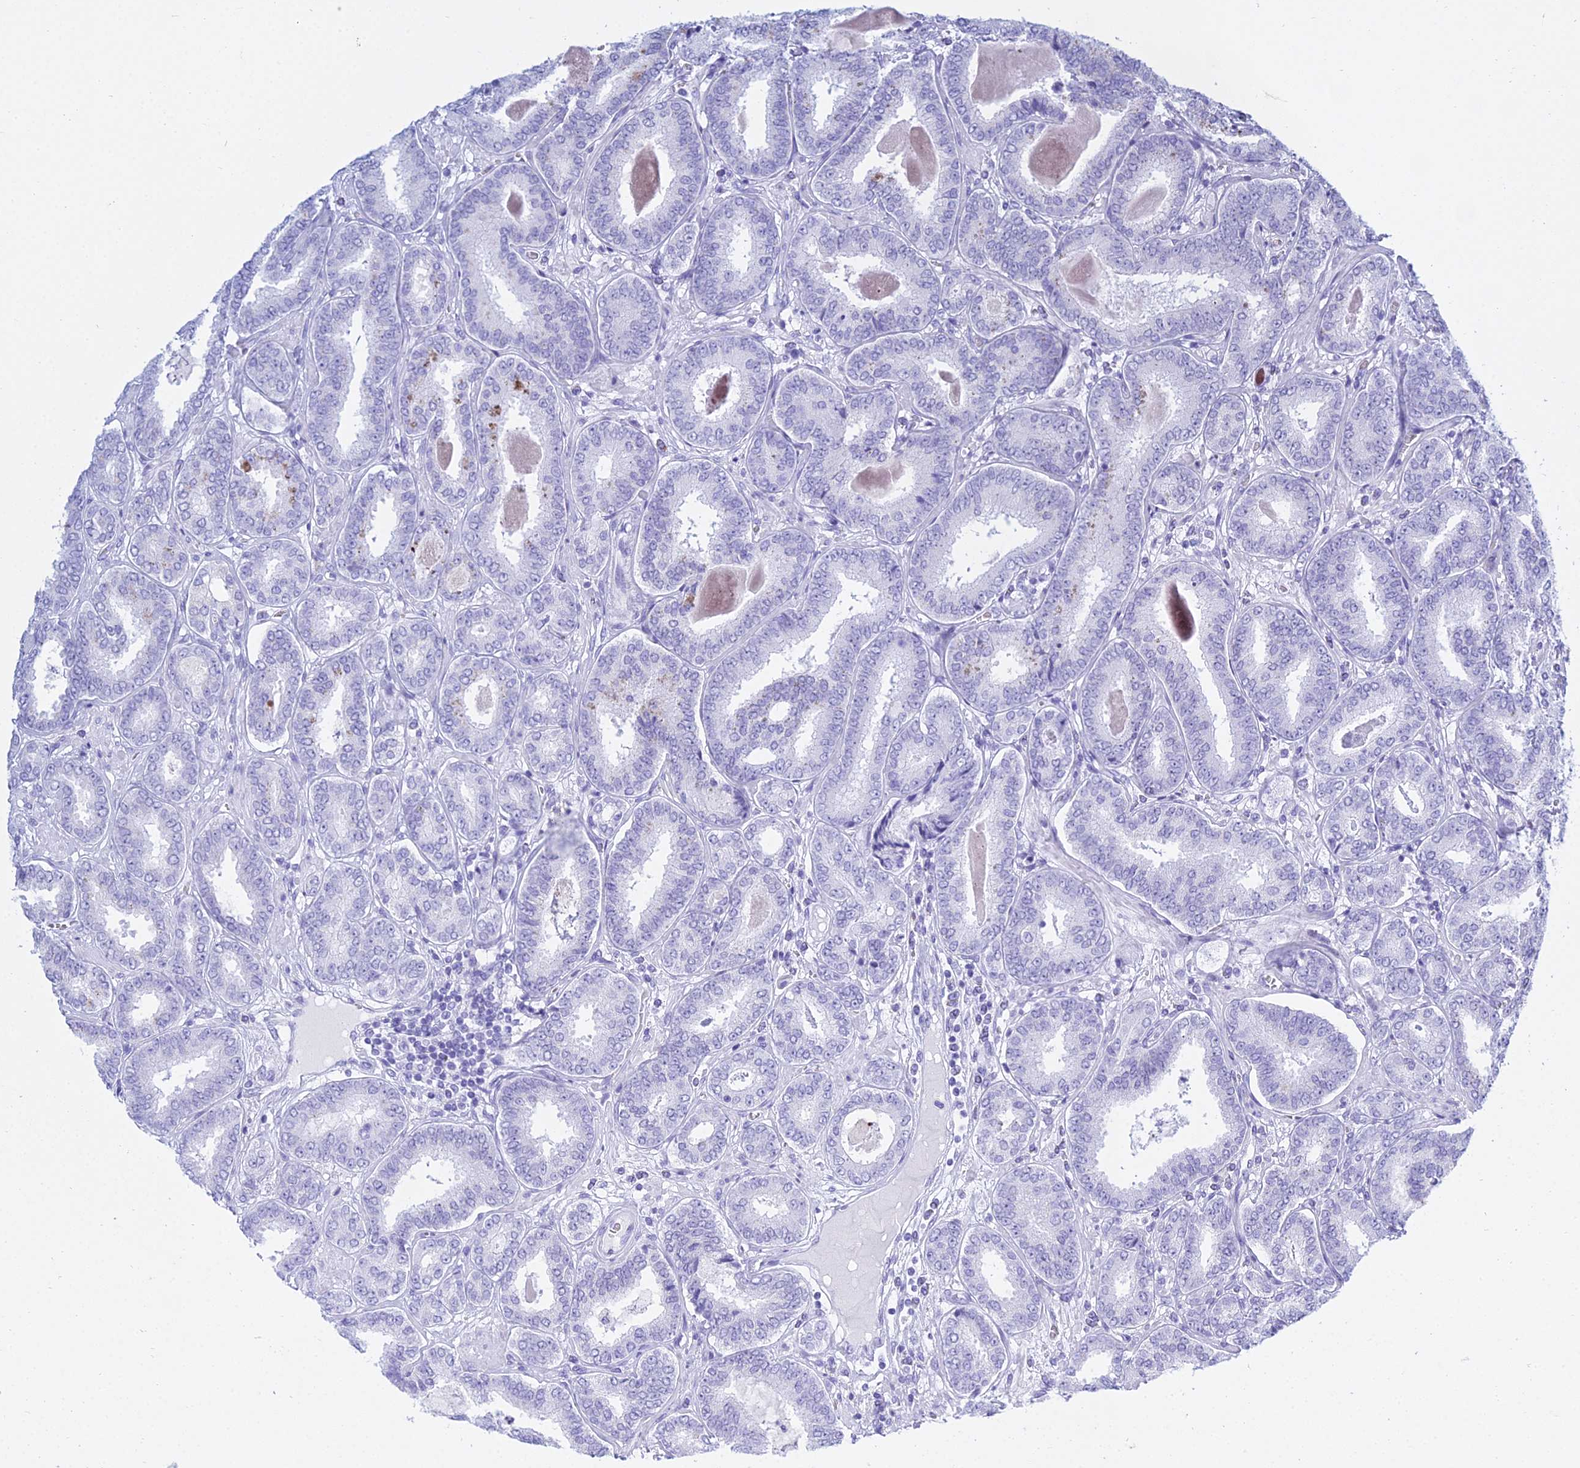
{"staining": {"intensity": "negative", "quantity": "none", "location": "none"}, "tissue": "prostate cancer", "cell_type": "Tumor cells", "image_type": "cancer", "snomed": [{"axis": "morphology", "description": "Adenocarcinoma, High grade"}, {"axis": "topography", "description": "Prostate"}], "caption": "This is a image of IHC staining of high-grade adenocarcinoma (prostate), which shows no expression in tumor cells.", "gene": "PATE4", "patient": {"sex": "male", "age": 72}}